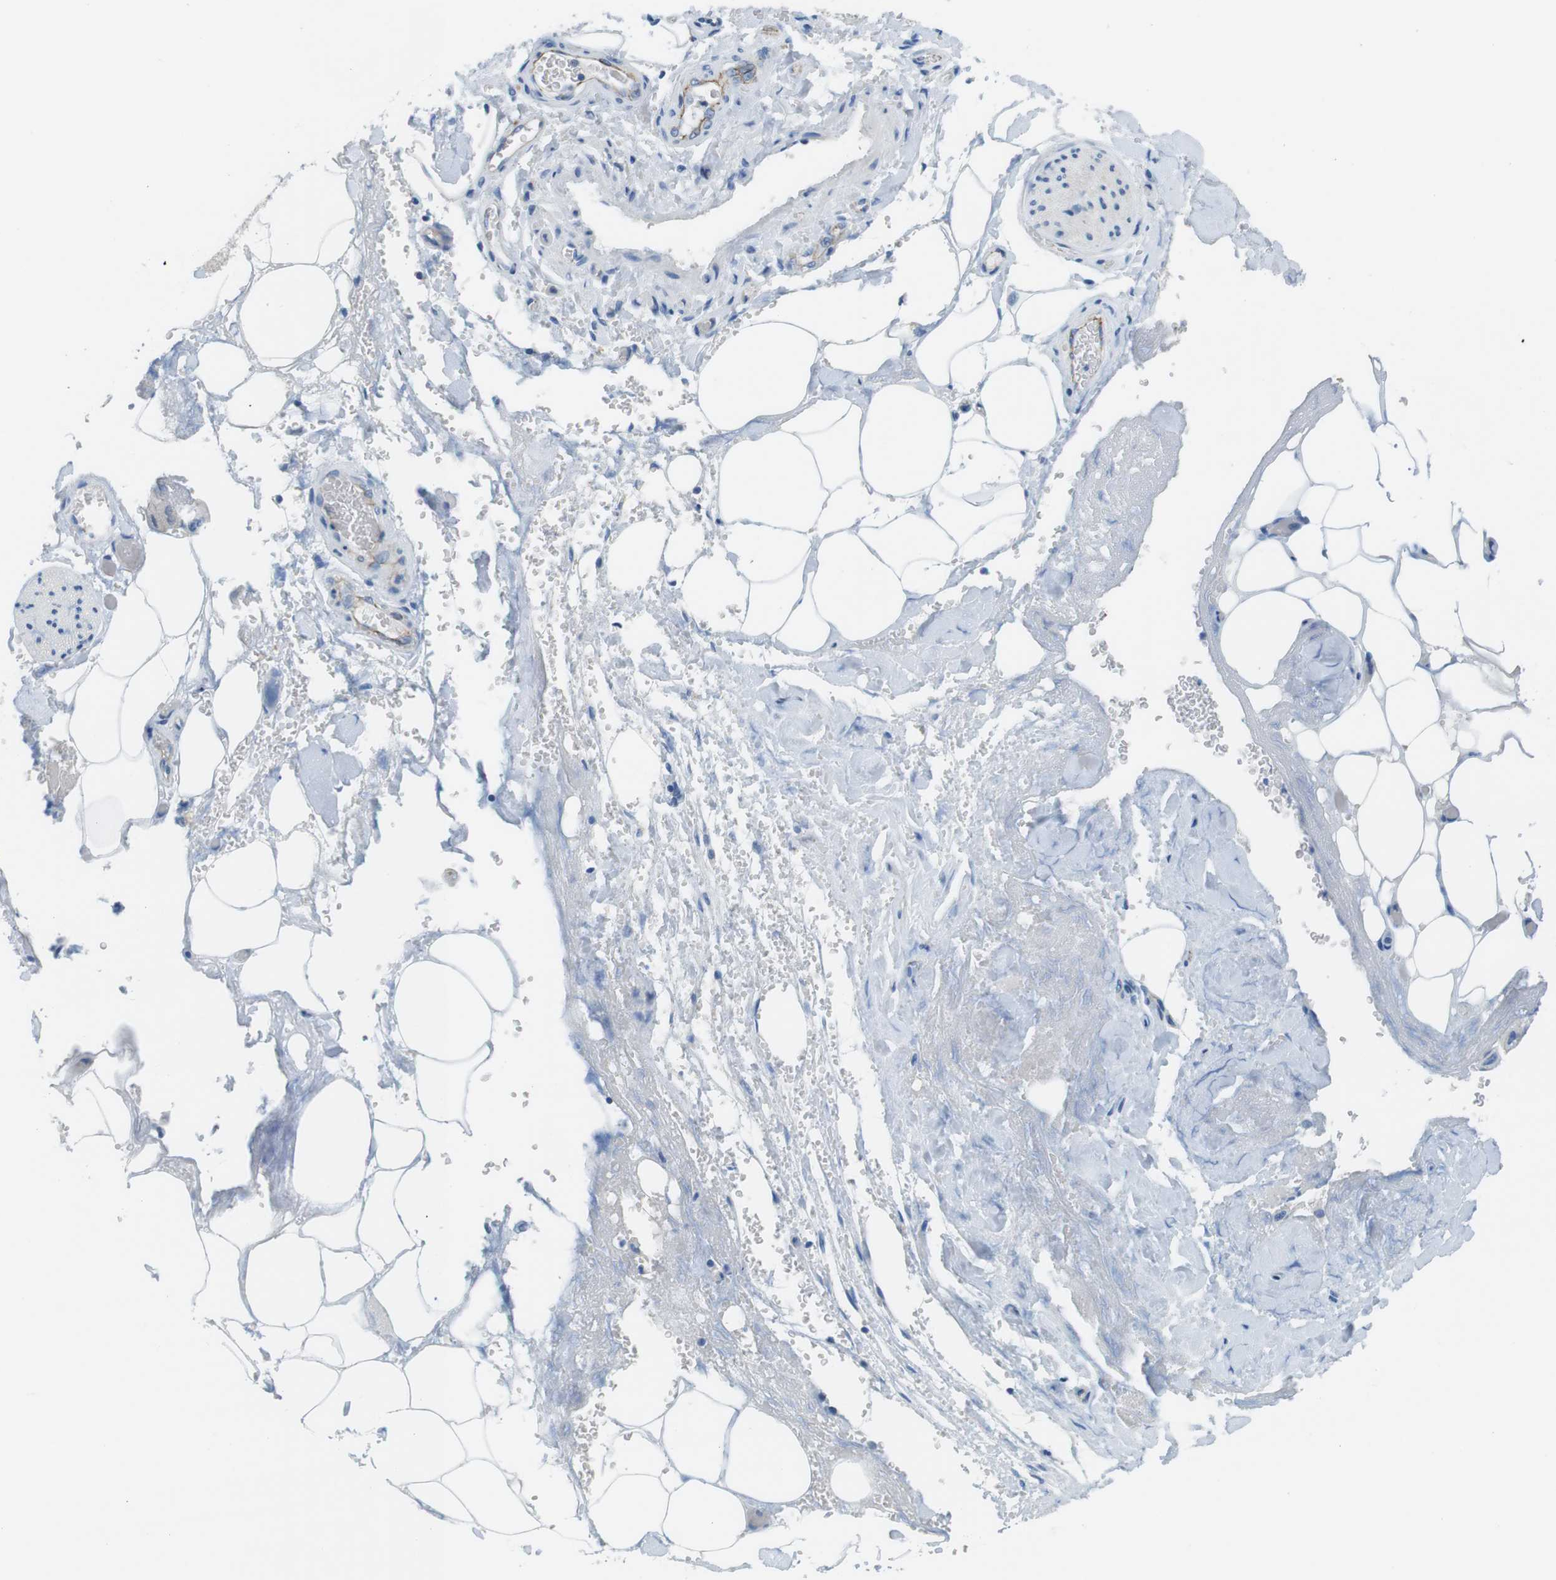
{"staining": {"intensity": "negative", "quantity": "none", "location": "none"}, "tissue": "adipose tissue", "cell_type": "Adipocytes", "image_type": "normal", "snomed": [{"axis": "morphology", "description": "Normal tissue, NOS"}, {"axis": "morphology", "description": "Cholangiocarcinoma"}, {"axis": "topography", "description": "Liver"}, {"axis": "topography", "description": "Peripheral nerve tissue"}], "caption": "Immunohistochemistry (IHC) photomicrograph of unremarkable adipose tissue stained for a protein (brown), which demonstrates no expression in adipocytes.", "gene": "SLC6A6", "patient": {"sex": "male", "age": 50}}